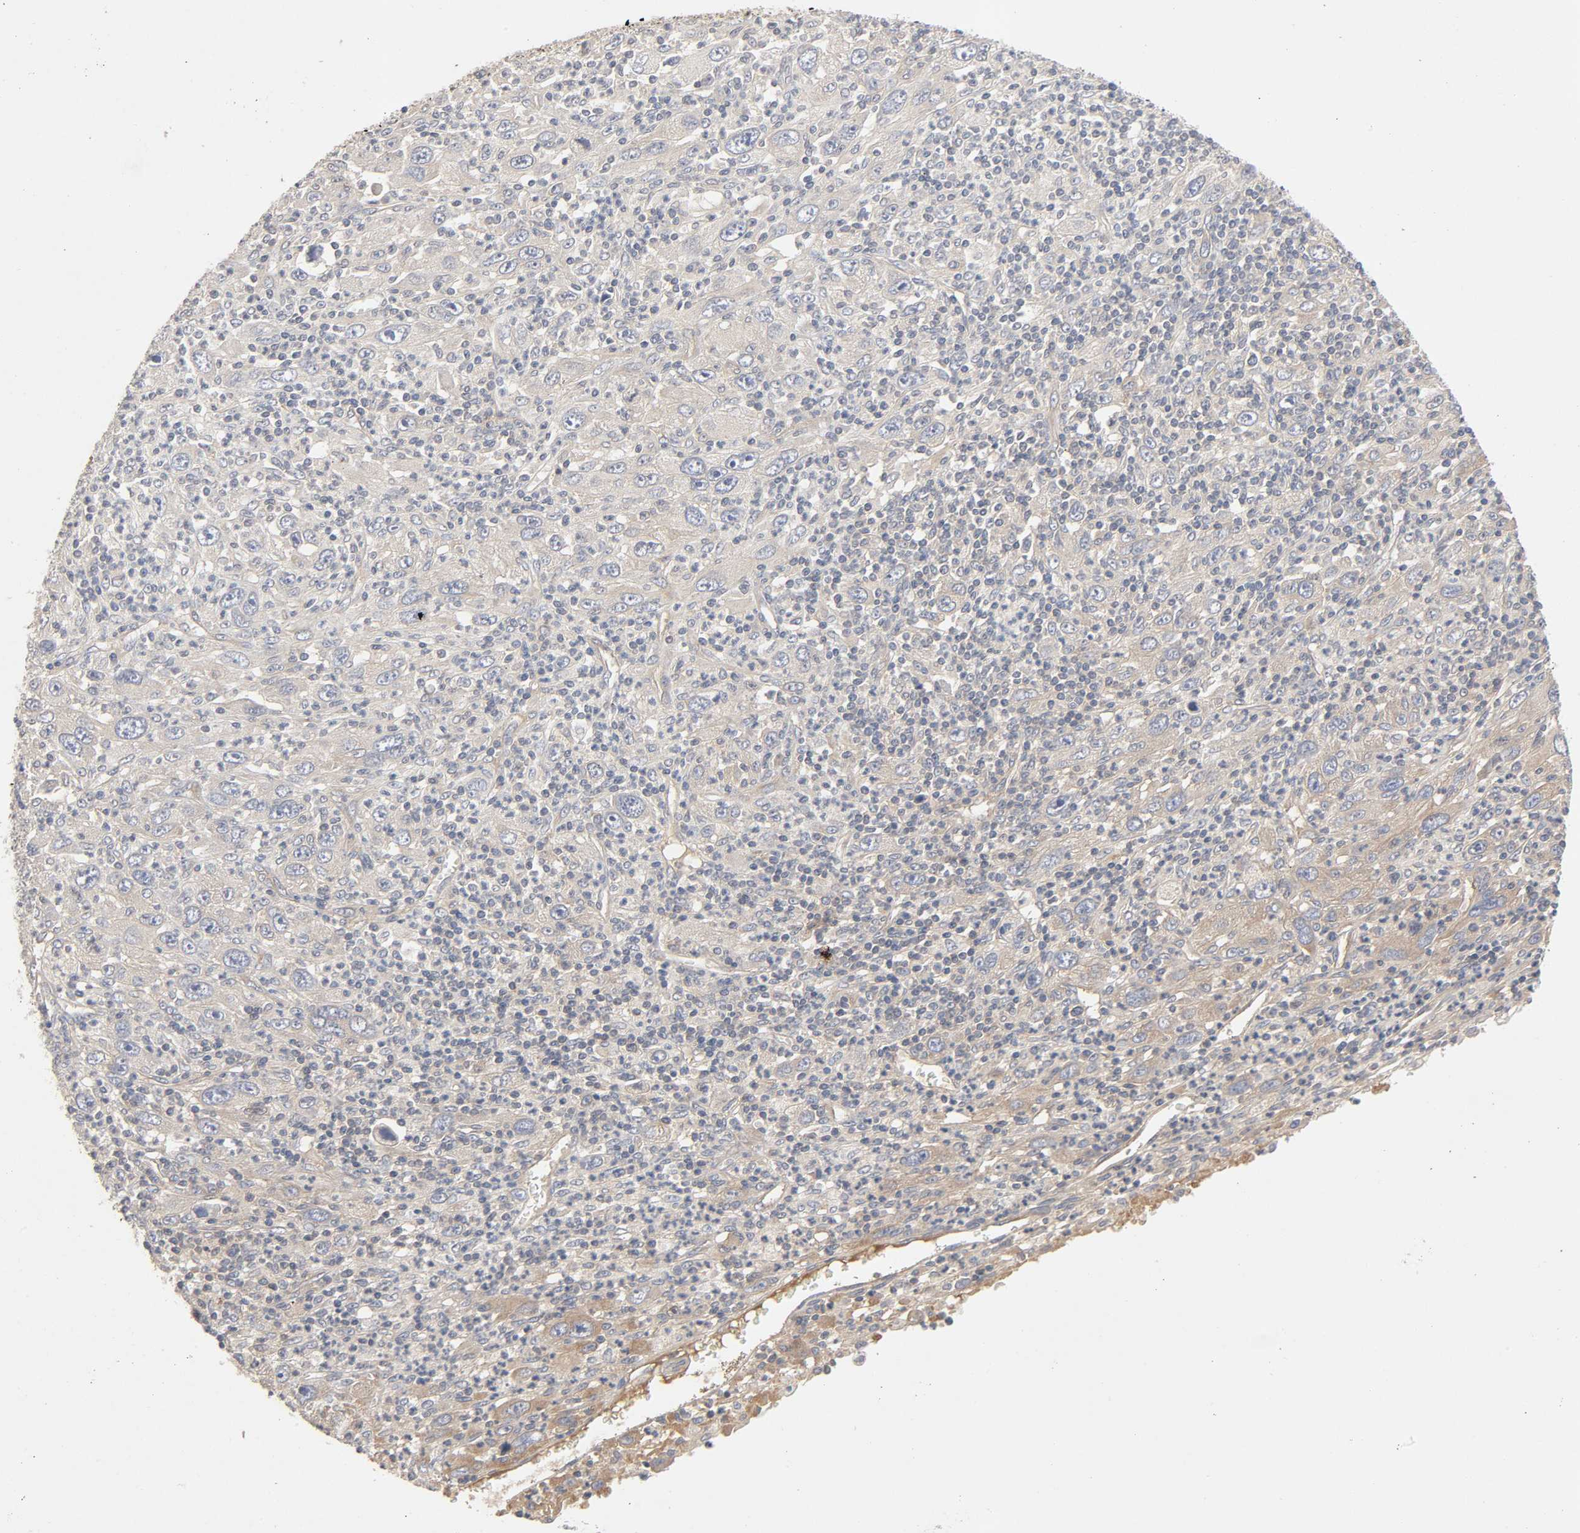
{"staining": {"intensity": "moderate", "quantity": "<25%", "location": "cytoplasmic/membranous"}, "tissue": "melanoma", "cell_type": "Tumor cells", "image_type": "cancer", "snomed": [{"axis": "morphology", "description": "Malignant melanoma, Metastatic site"}, {"axis": "topography", "description": "Skin"}], "caption": "Immunohistochemistry photomicrograph of malignant melanoma (metastatic site) stained for a protein (brown), which reveals low levels of moderate cytoplasmic/membranous expression in about <25% of tumor cells.", "gene": "CPB2", "patient": {"sex": "female", "age": 56}}